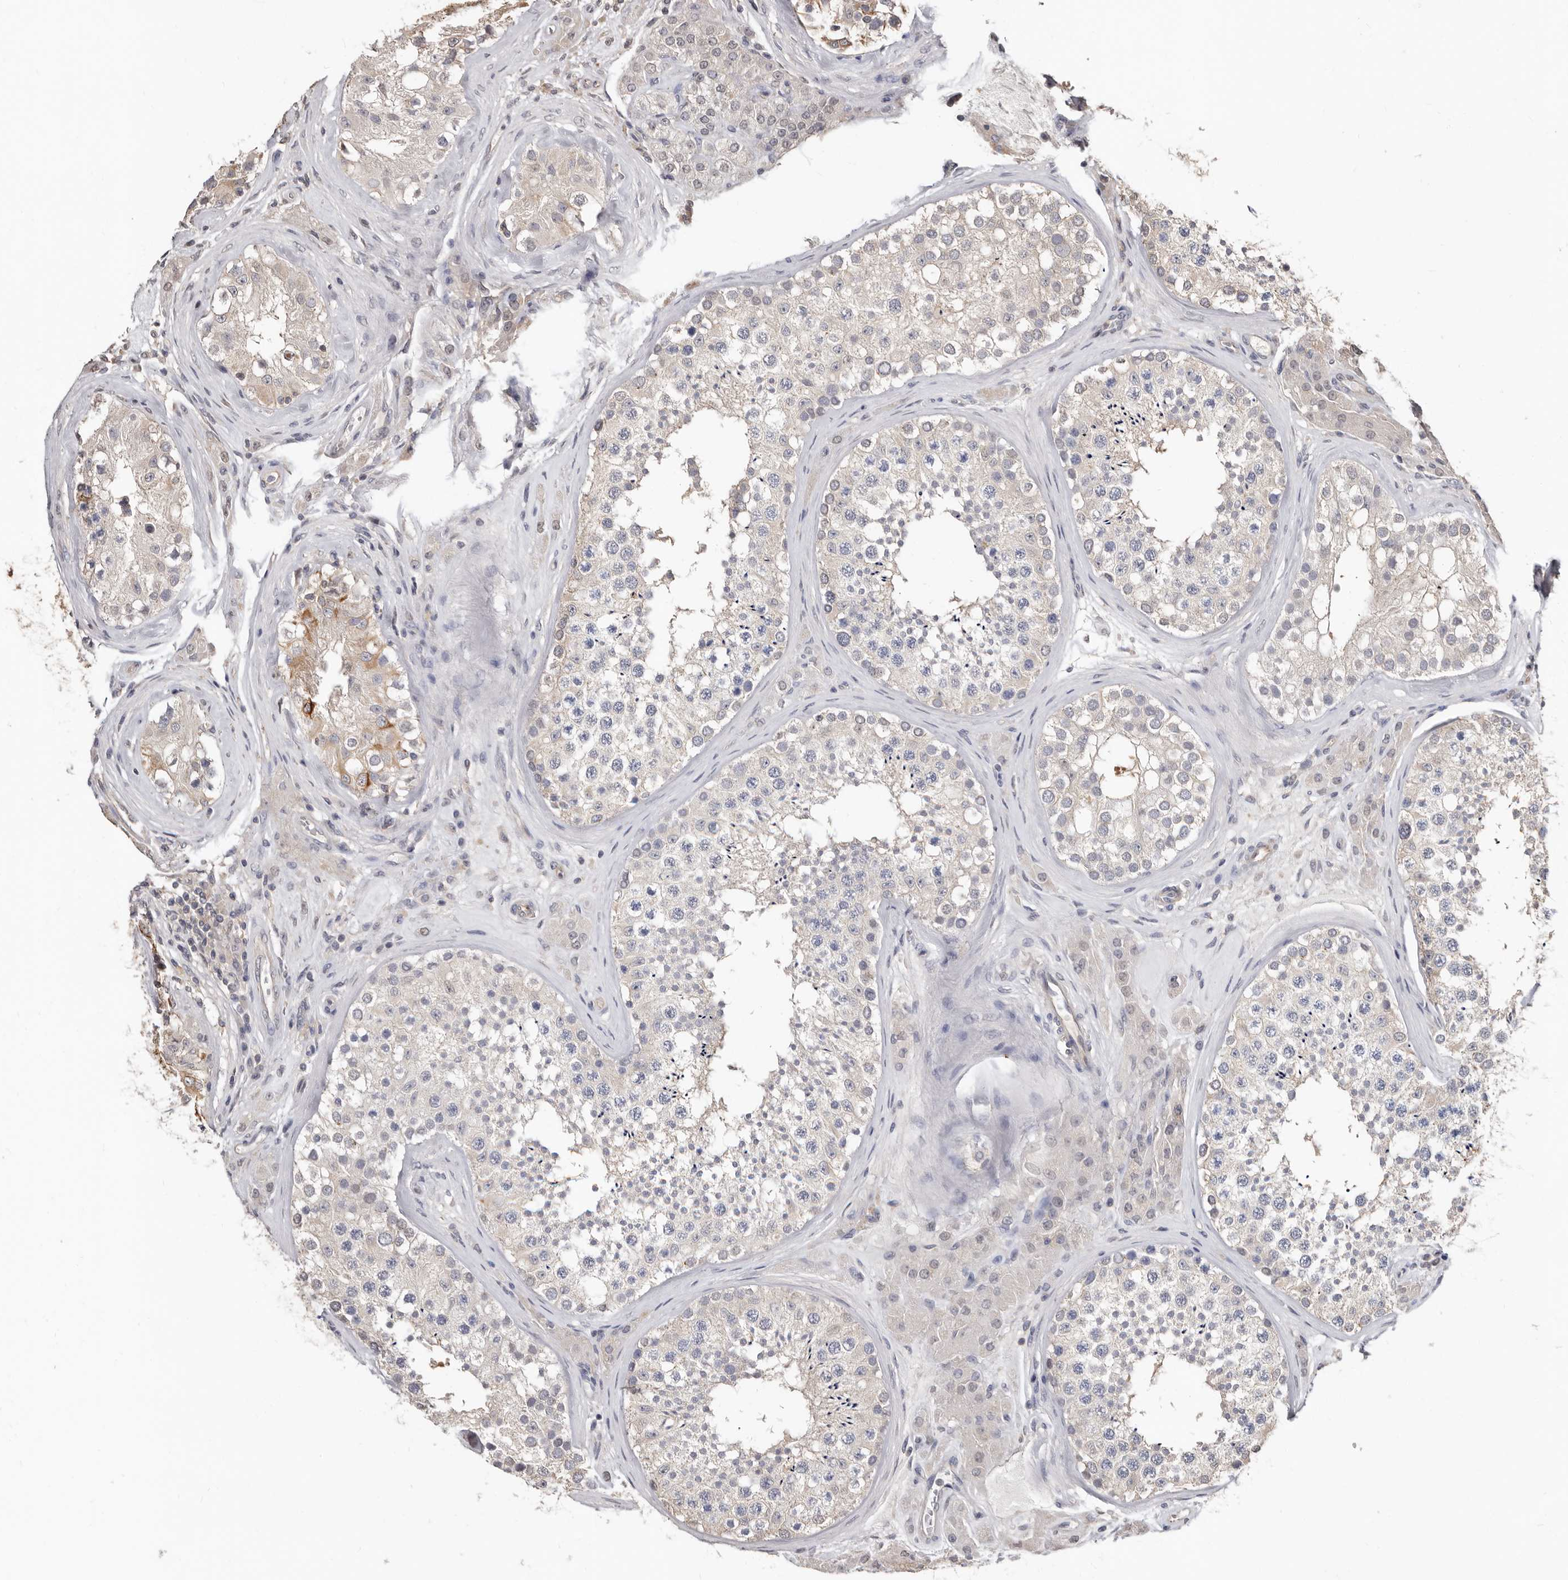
{"staining": {"intensity": "weak", "quantity": "25%-75%", "location": "cytoplasmic/membranous"}, "tissue": "testis", "cell_type": "Cells in seminiferous ducts", "image_type": "normal", "snomed": [{"axis": "morphology", "description": "Normal tissue, NOS"}, {"axis": "topography", "description": "Testis"}], "caption": "Immunohistochemistry (IHC) staining of normal testis, which reveals low levels of weak cytoplasmic/membranous expression in approximately 25%-75% of cells in seminiferous ducts indicating weak cytoplasmic/membranous protein expression. The staining was performed using DAB (3,3'-diaminobenzidine) (brown) for protein detection and nuclei were counterstained in hematoxylin (blue).", "gene": "MRPL18", "patient": {"sex": "male", "age": 46}}